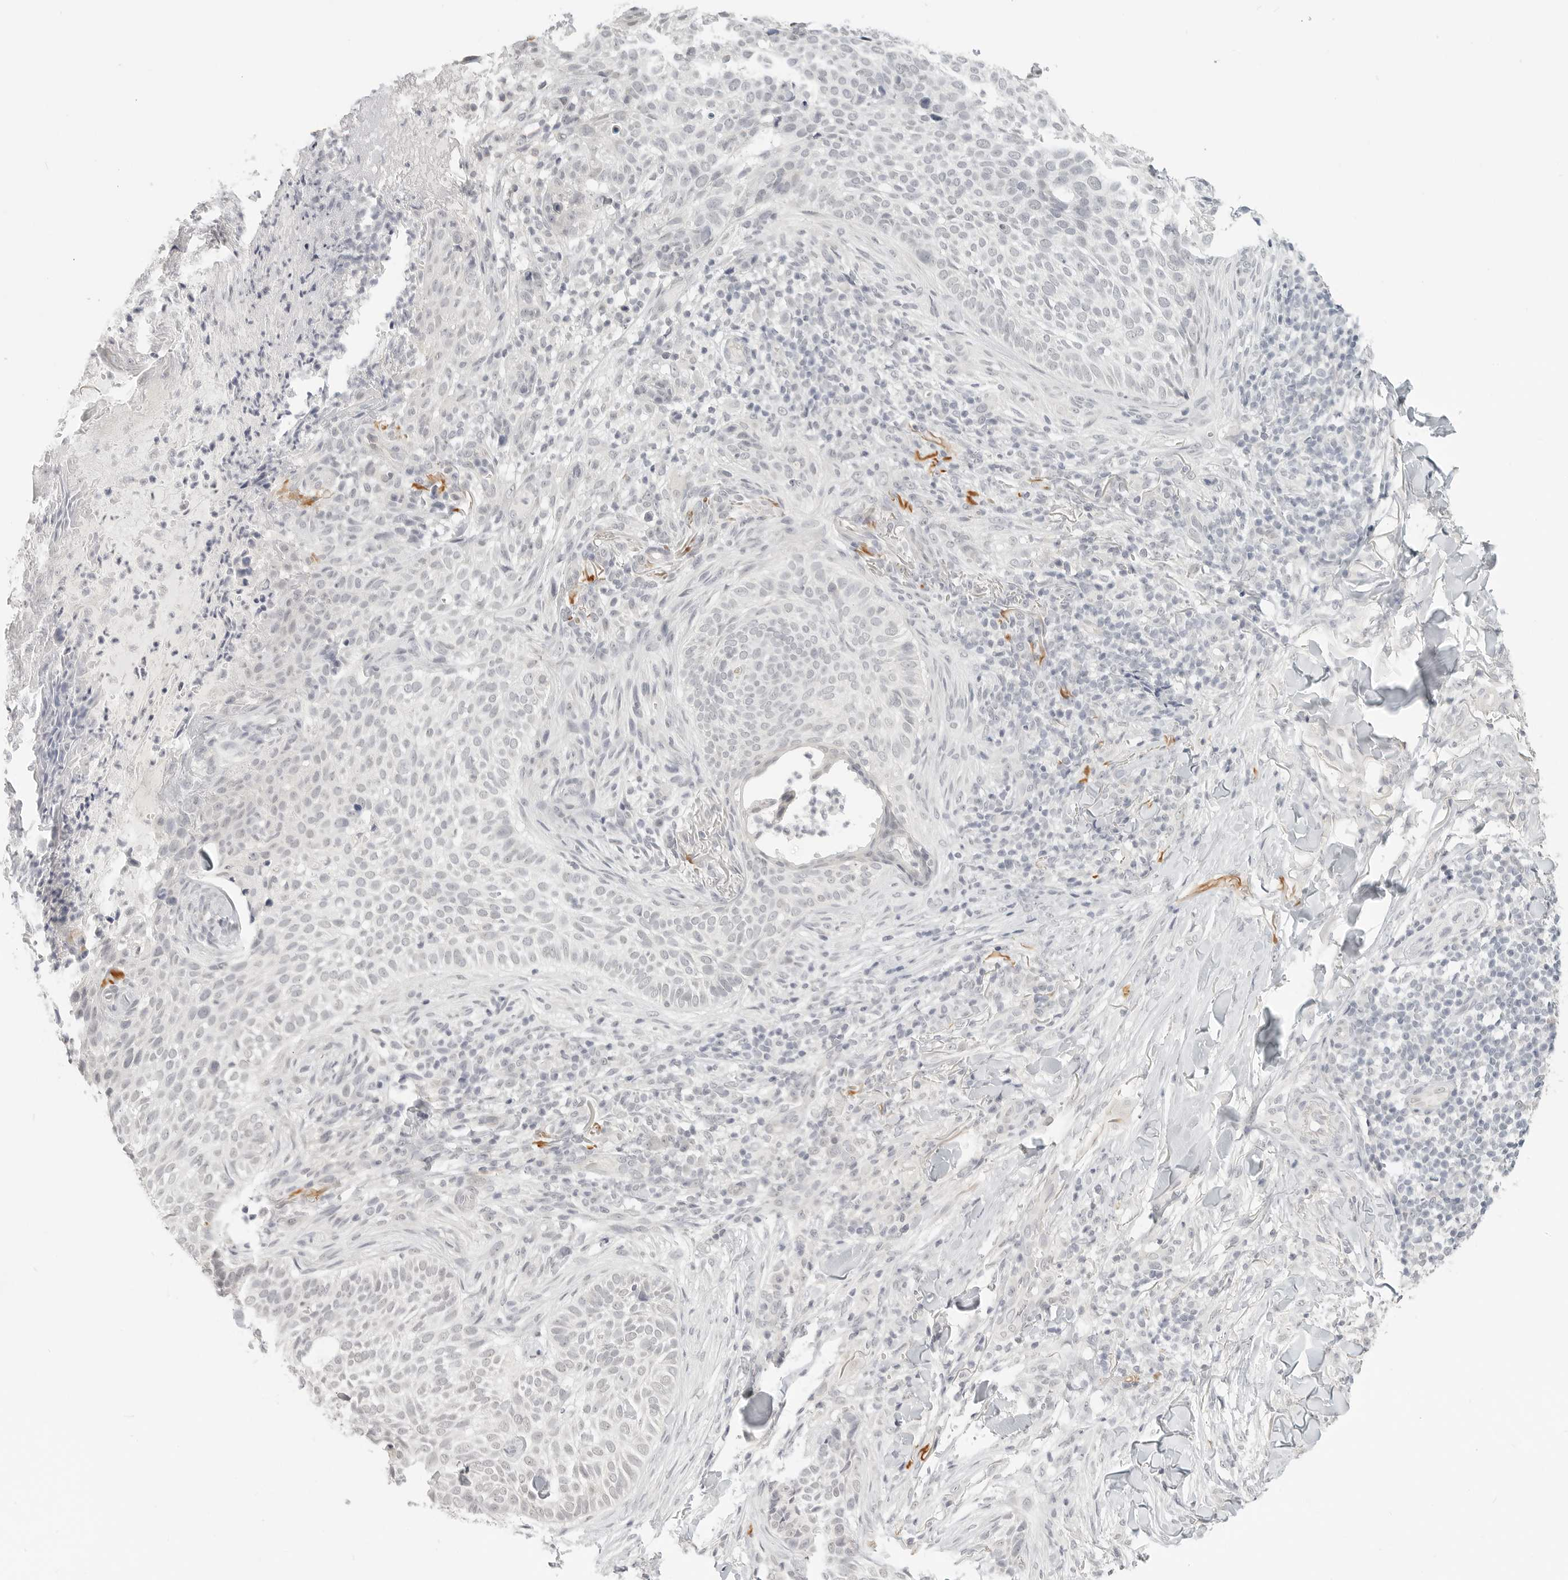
{"staining": {"intensity": "negative", "quantity": "none", "location": "none"}, "tissue": "skin cancer", "cell_type": "Tumor cells", "image_type": "cancer", "snomed": [{"axis": "morphology", "description": "Normal tissue, NOS"}, {"axis": "morphology", "description": "Basal cell carcinoma"}, {"axis": "topography", "description": "Skin"}], "caption": "Immunohistochemistry image of neoplastic tissue: skin cancer stained with DAB (3,3'-diaminobenzidine) demonstrates no significant protein positivity in tumor cells.", "gene": "KLK11", "patient": {"sex": "male", "age": 67}}